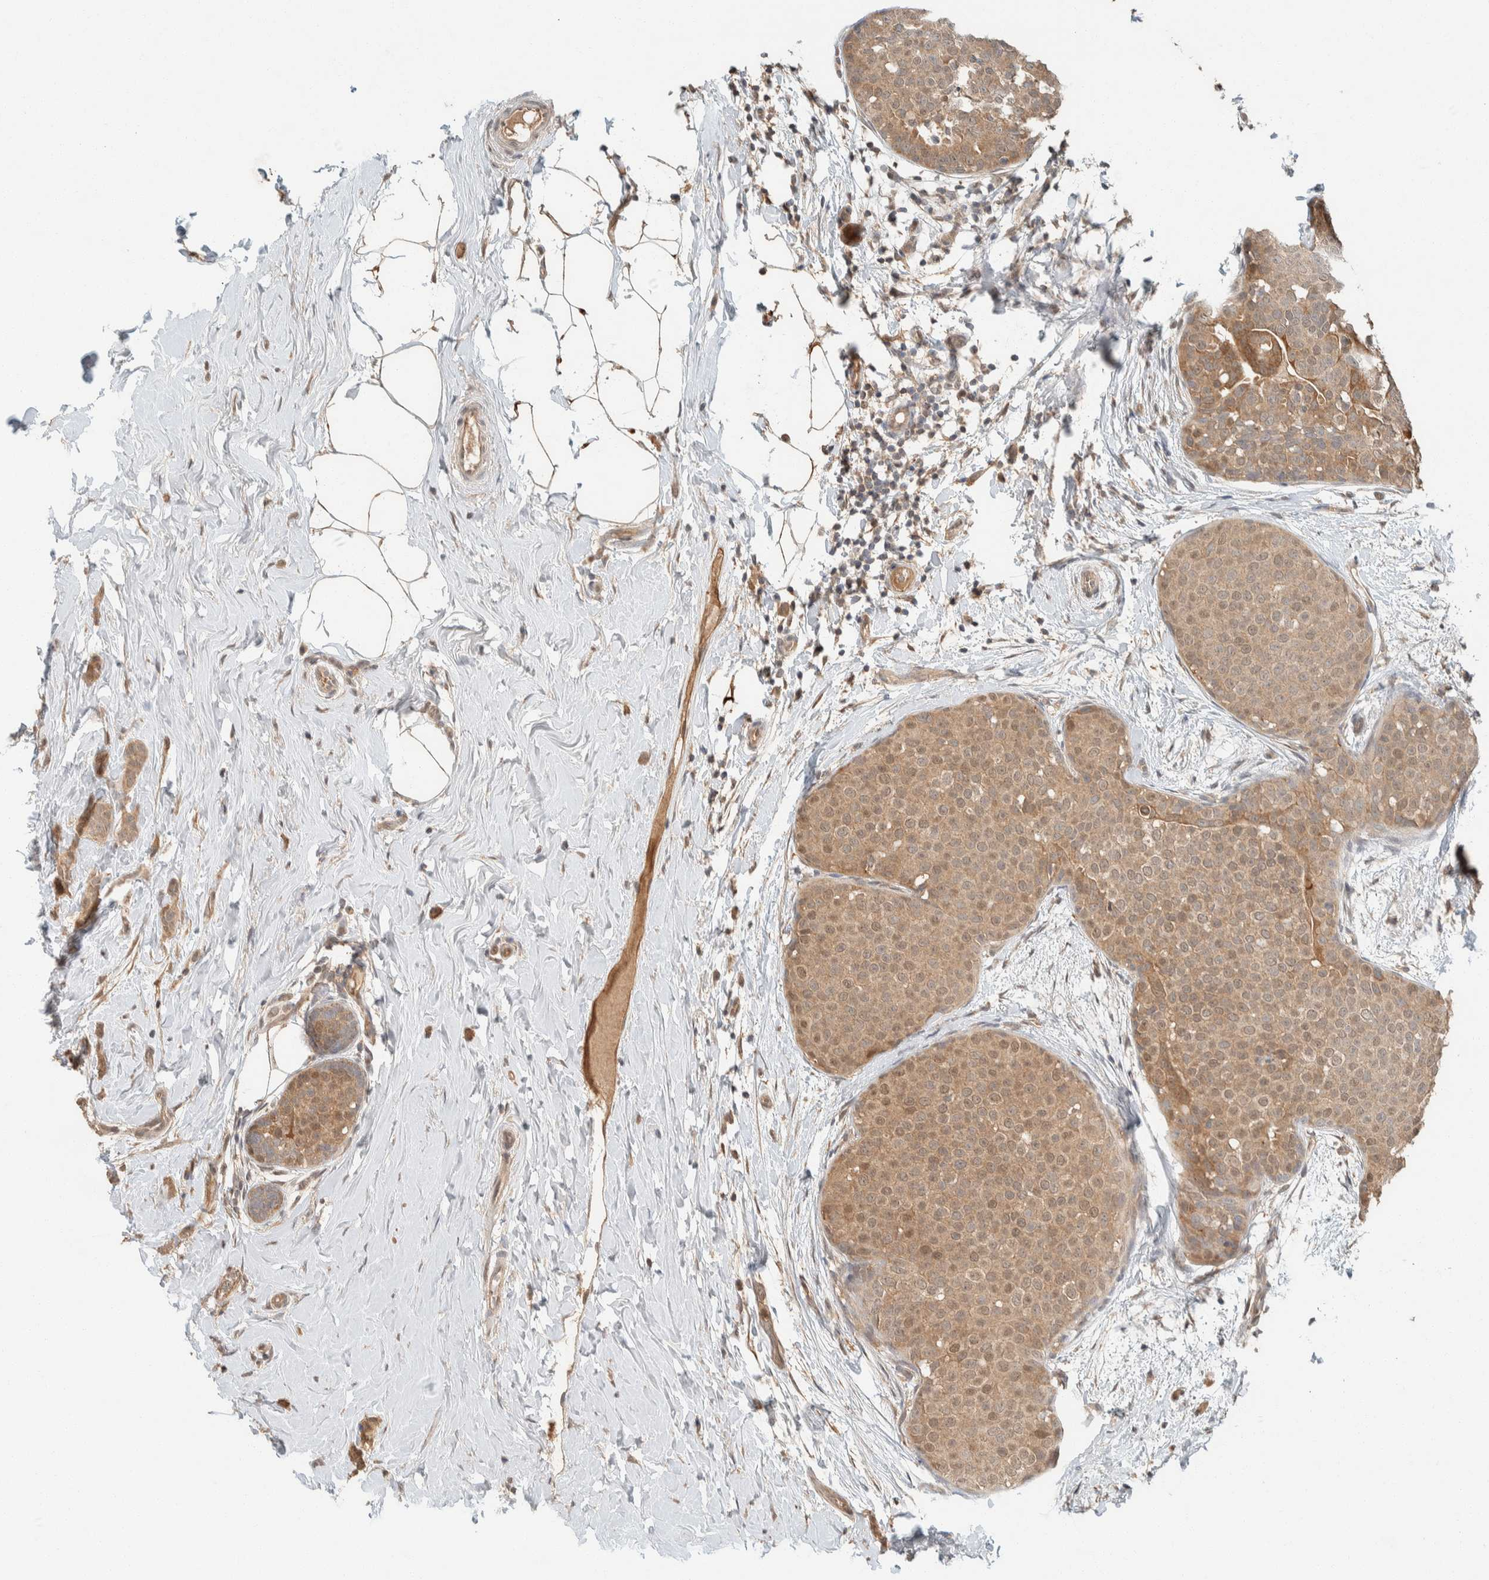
{"staining": {"intensity": "moderate", "quantity": ">75%", "location": "cytoplasmic/membranous,nuclear"}, "tissue": "breast cancer", "cell_type": "Tumor cells", "image_type": "cancer", "snomed": [{"axis": "morphology", "description": "Lobular carcinoma, in situ"}, {"axis": "morphology", "description": "Lobular carcinoma"}, {"axis": "topography", "description": "Breast"}], "caption": "Protein staining of breast lobular carcinoma in situ tissue reveals moderate cytoplasmic/membranous and nuclear expression in about >75% of tumor cells.", "gene": "ZNF567", "patient": {"sex": "female", "age": 41}}